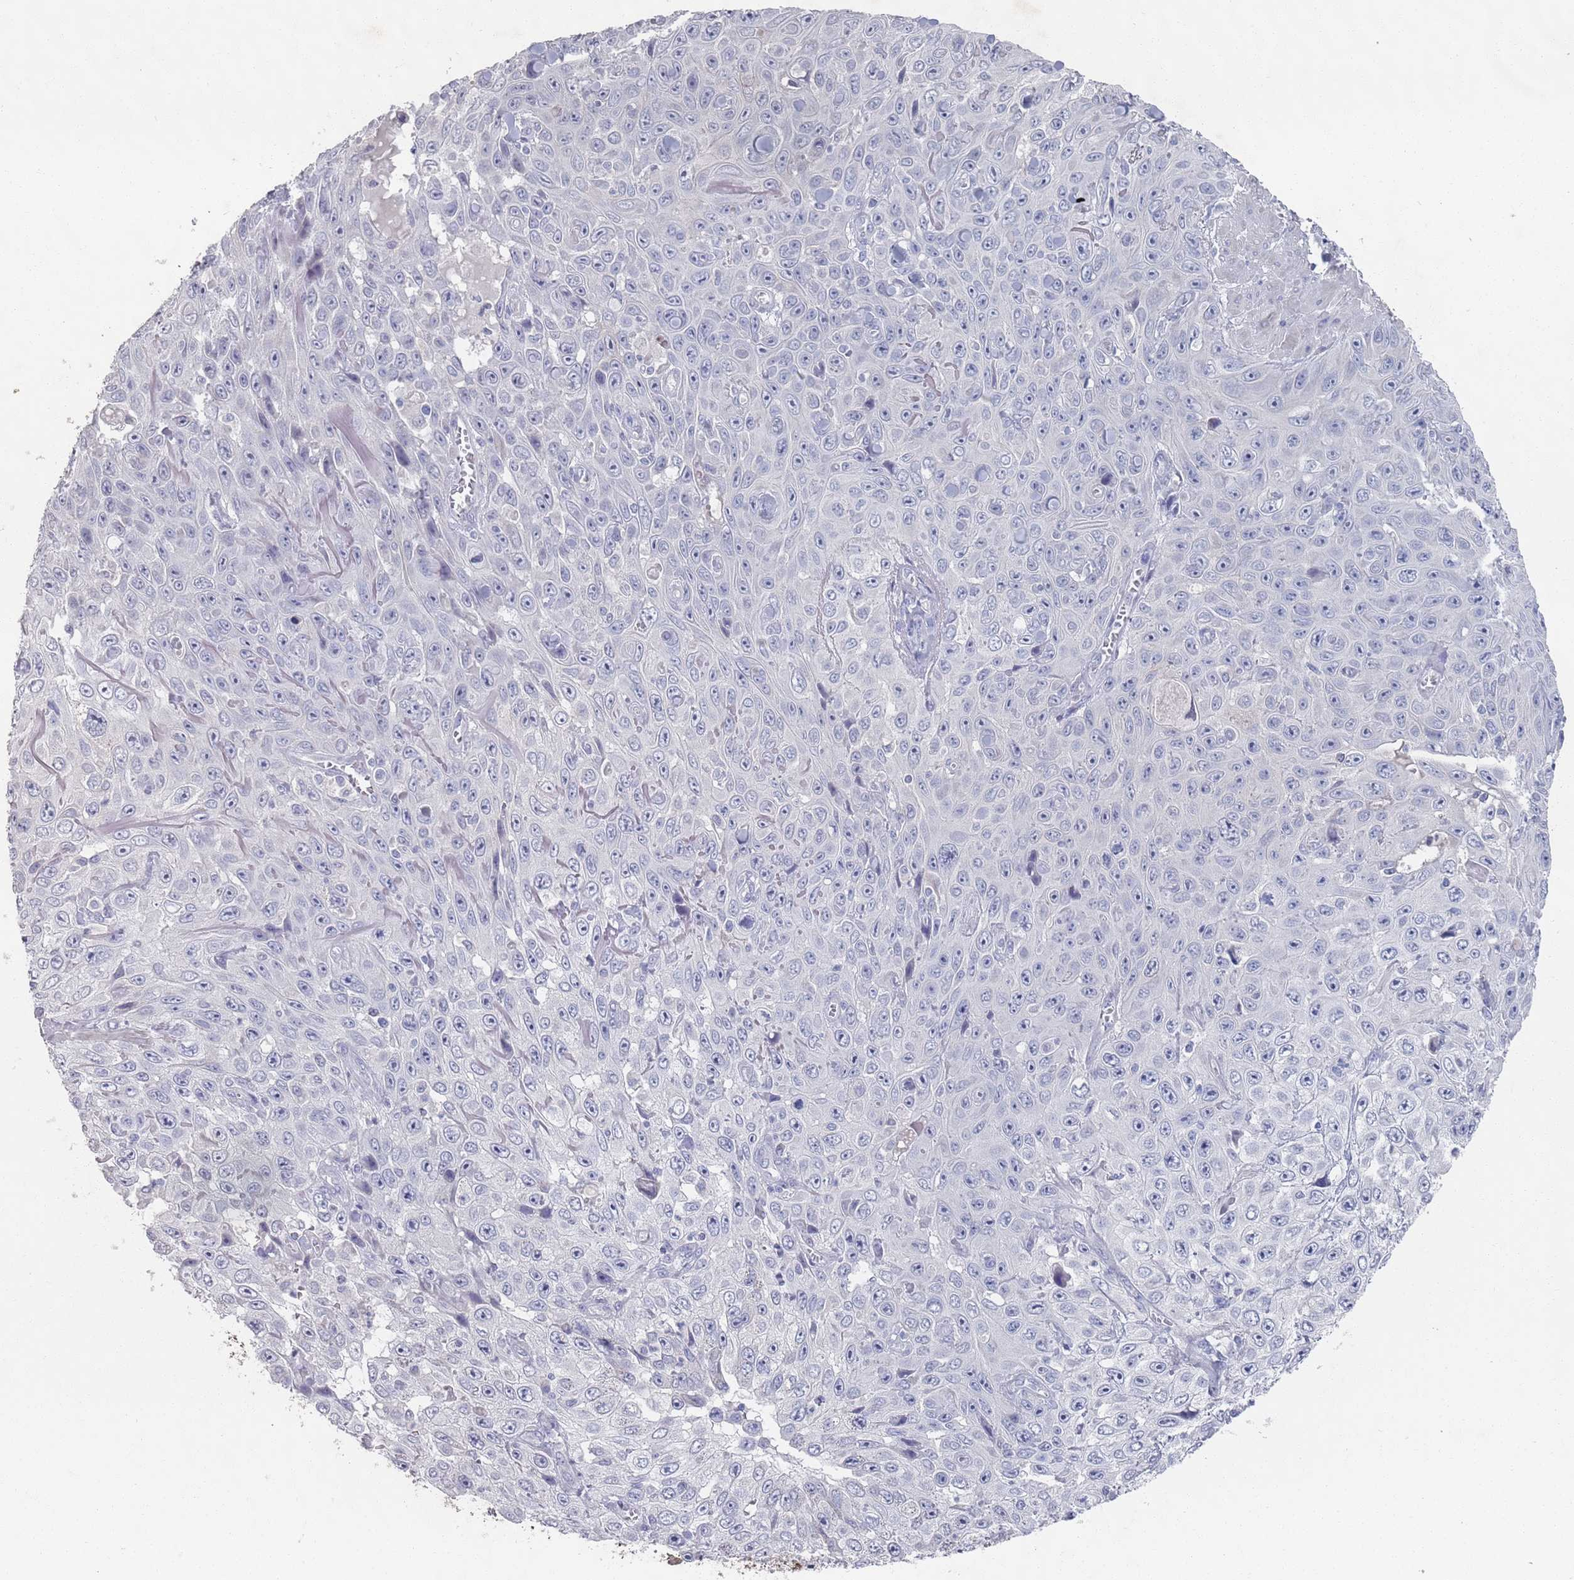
{"staining": {"intensity": "negative", "quantity": "none", "location": "none"}, "tissue": "skin cancer", "cell_type": "Tumor cells", "image_type": "cancer", "snomed": [{"axis": "morphology", "description": "Squamous cell carcinoma, NOS"}, {"axis": "topography", "description": "Skin"}], "caption": "Skin squamous cell carcinoma was stained to show a protein in brown. There is no significant positivity in tumor cells. (DAB (3,3'-diaminobenzidine) immunohistochemistry (IHC), high magnification).", "gene": "PROM2", "patient": {"sex": "male", "age": 82}}